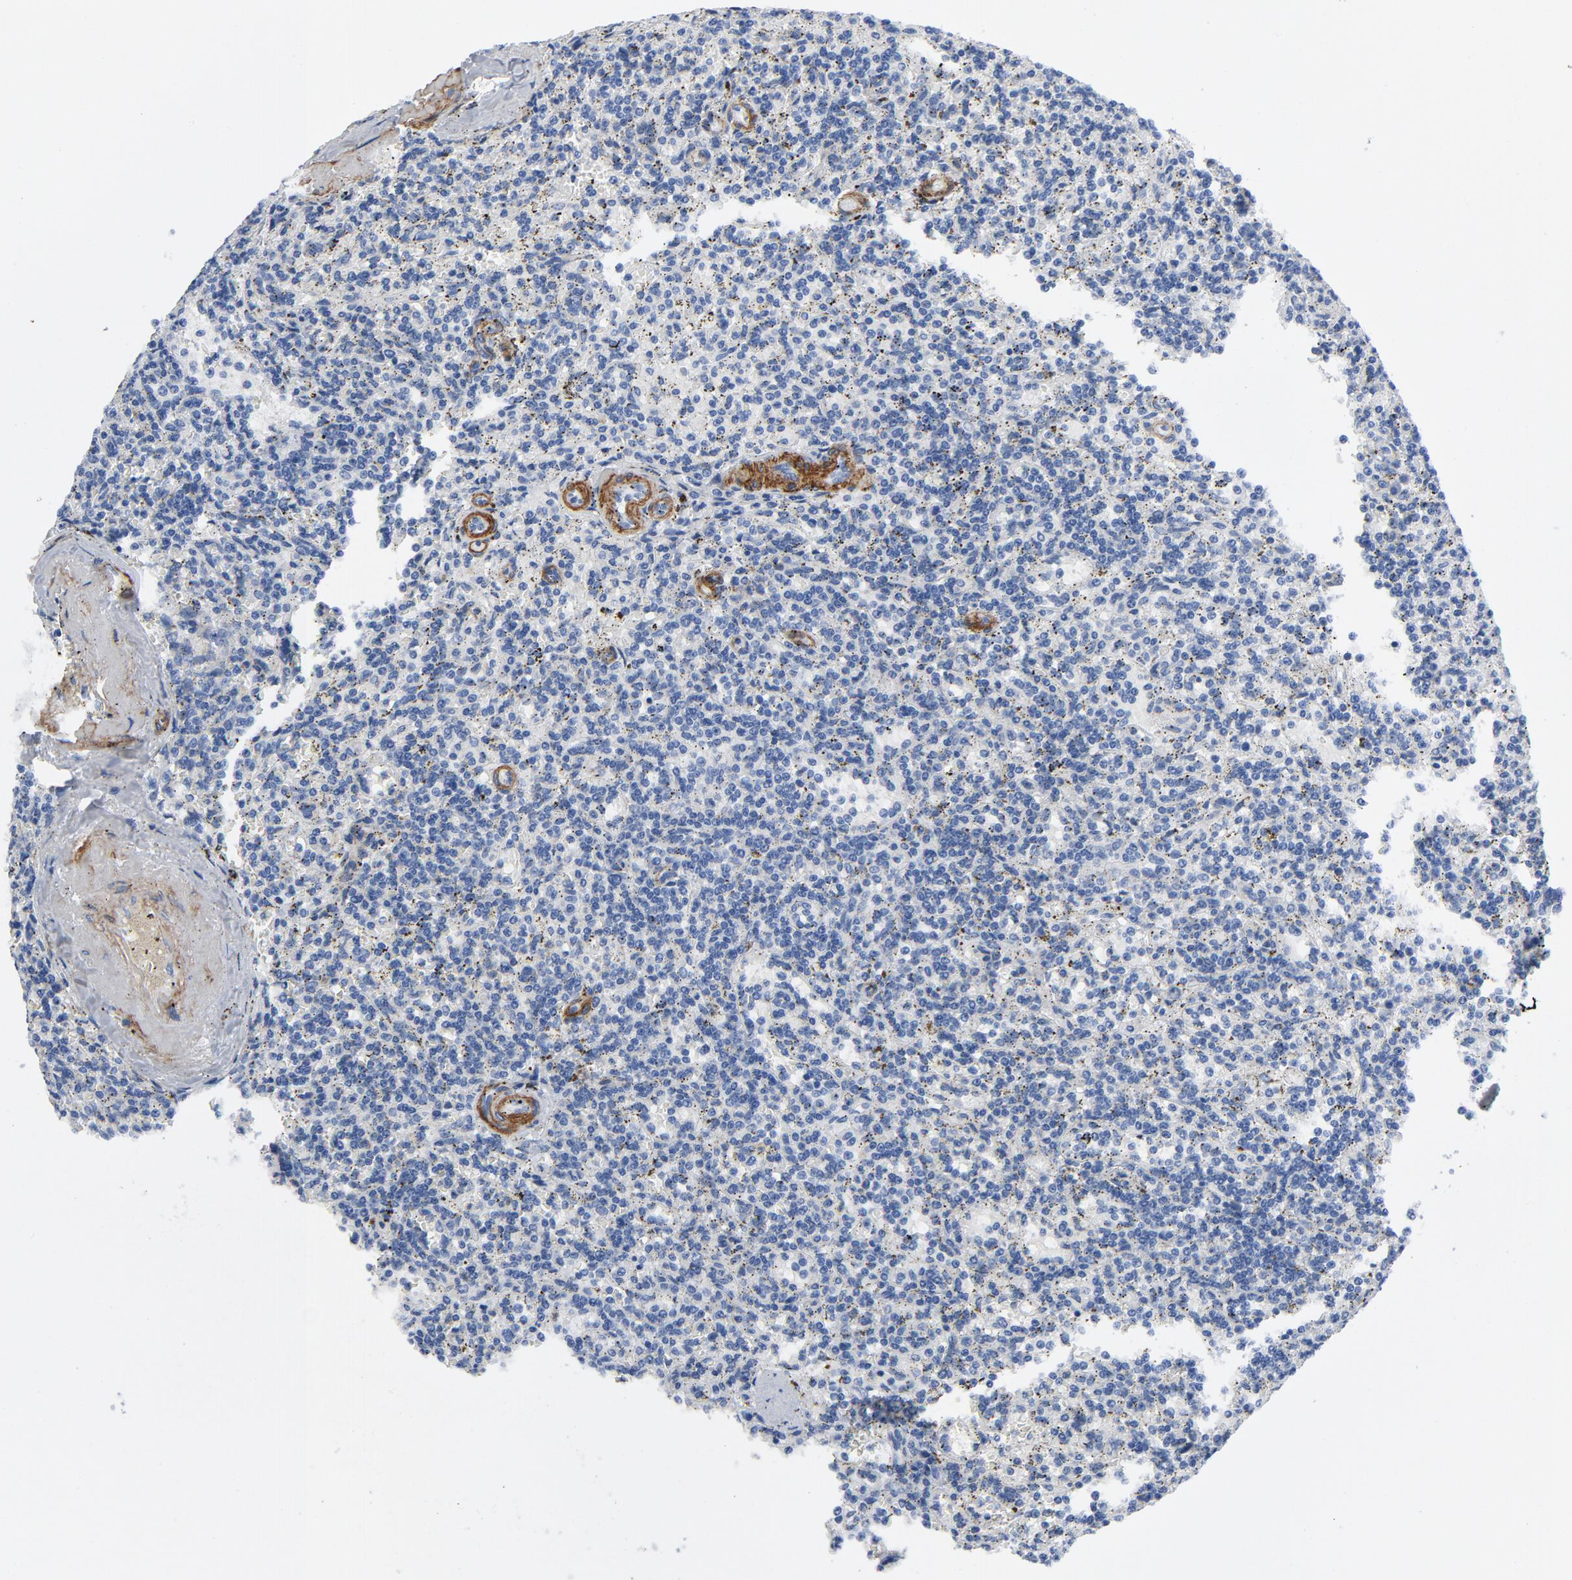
{"staining": {"intensity": "negative", "quantity": "none", "location": "none"}, "tissue": "lymphoma", "cell_type": "Tumor cells", "image_type": "cancer", "snomed": [{"axis": "morphology", "description": "Malignant lymphoma, non-Hodgkin's type, Low grade"}, {"axis": "topography", "description": "Spleen"}], "caption": "Immunohistochemistry (IHC) micrograph of neoplastic tissue: low-grade malignant lymphoma, non-Hodgkin's type stained with DAB displays no significant protein expression in tumor cells.", "gene": "LAMC1", "patient": {"sex": "male", "age": 73}}